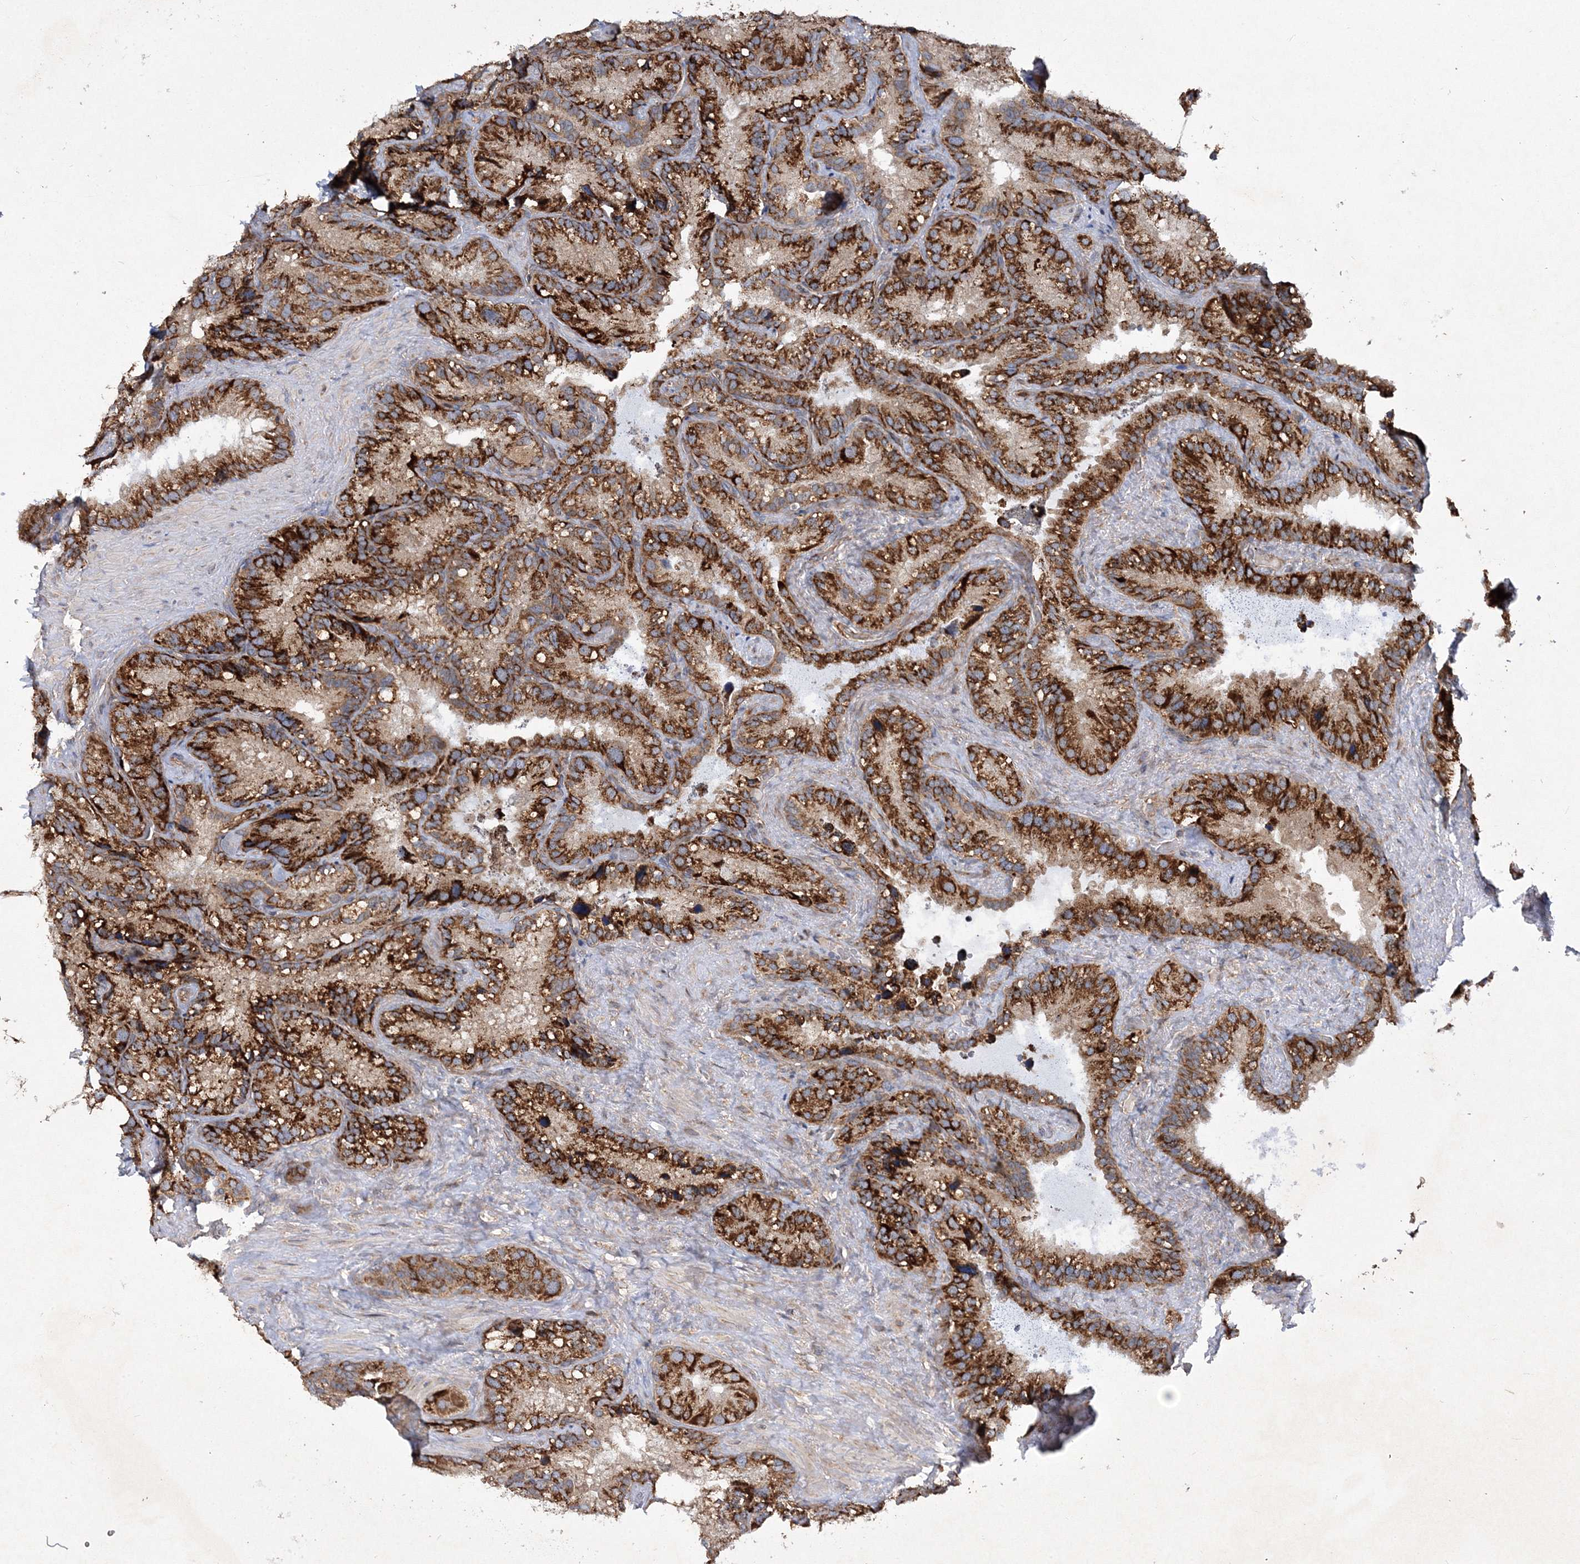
{"staining": {"intensity": "strong", "quantity": ">75%", "location": "cytoplasmic/membranous"}, "tissue": "seminal vesicle", "cell_type": "Glandular cells", "image_type": "normal", "snomed": [{"axis": "morphology", "description": "Normal tissue, NOS"}, {"axis": "topography", "description": "Prostate"}, {"axis": "topography", "description": "Seminal veicle"}], "caption": "Brown immunohistochemical staining in unremarkable seminal vesicle shows strong cytoplasmic/membranous staining in about >75% of glandular cells. (IHC, brightfield microscopy, high magnification).", "gene": "DNAJC13", "patient": {"sex": "male", "age": 68}}